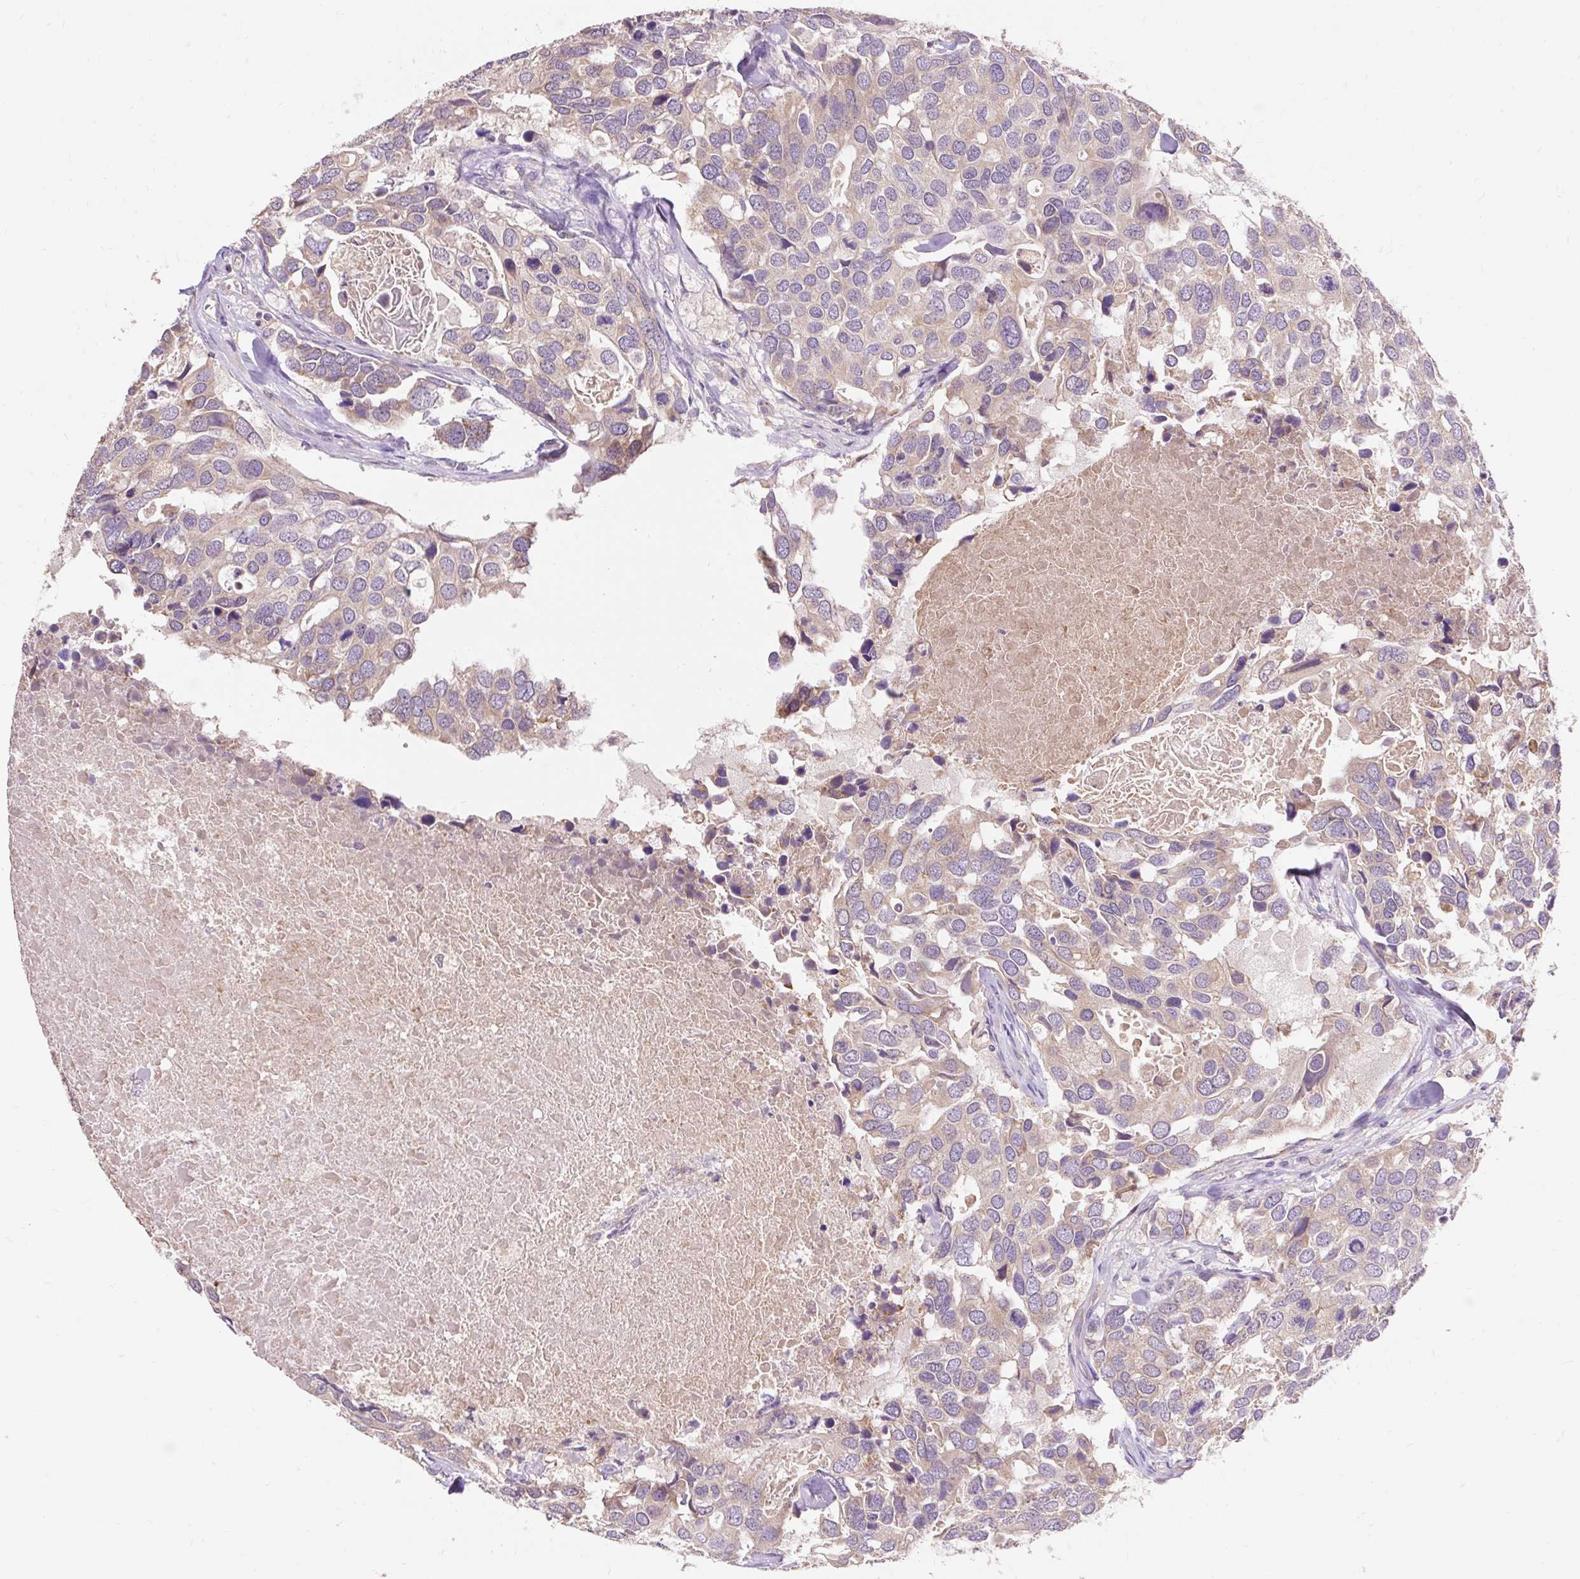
{"staining": {"intensity": "negative", "quantity": "none", "location": "none"}, "tissue": "breast cancer", "cell_type": "Tumor cells", "image_type": "cancer", "snomed": [{"axis": "morphology", "description": "Duct carcinoma"}, {"axis": "topography", "description": "Breast"}], "caption": "Breast cancer stained for a protein using IHC reveals no staining tumor cells.", "gene": "SEC63", "patient": {"sex": "female", "age": 83}}